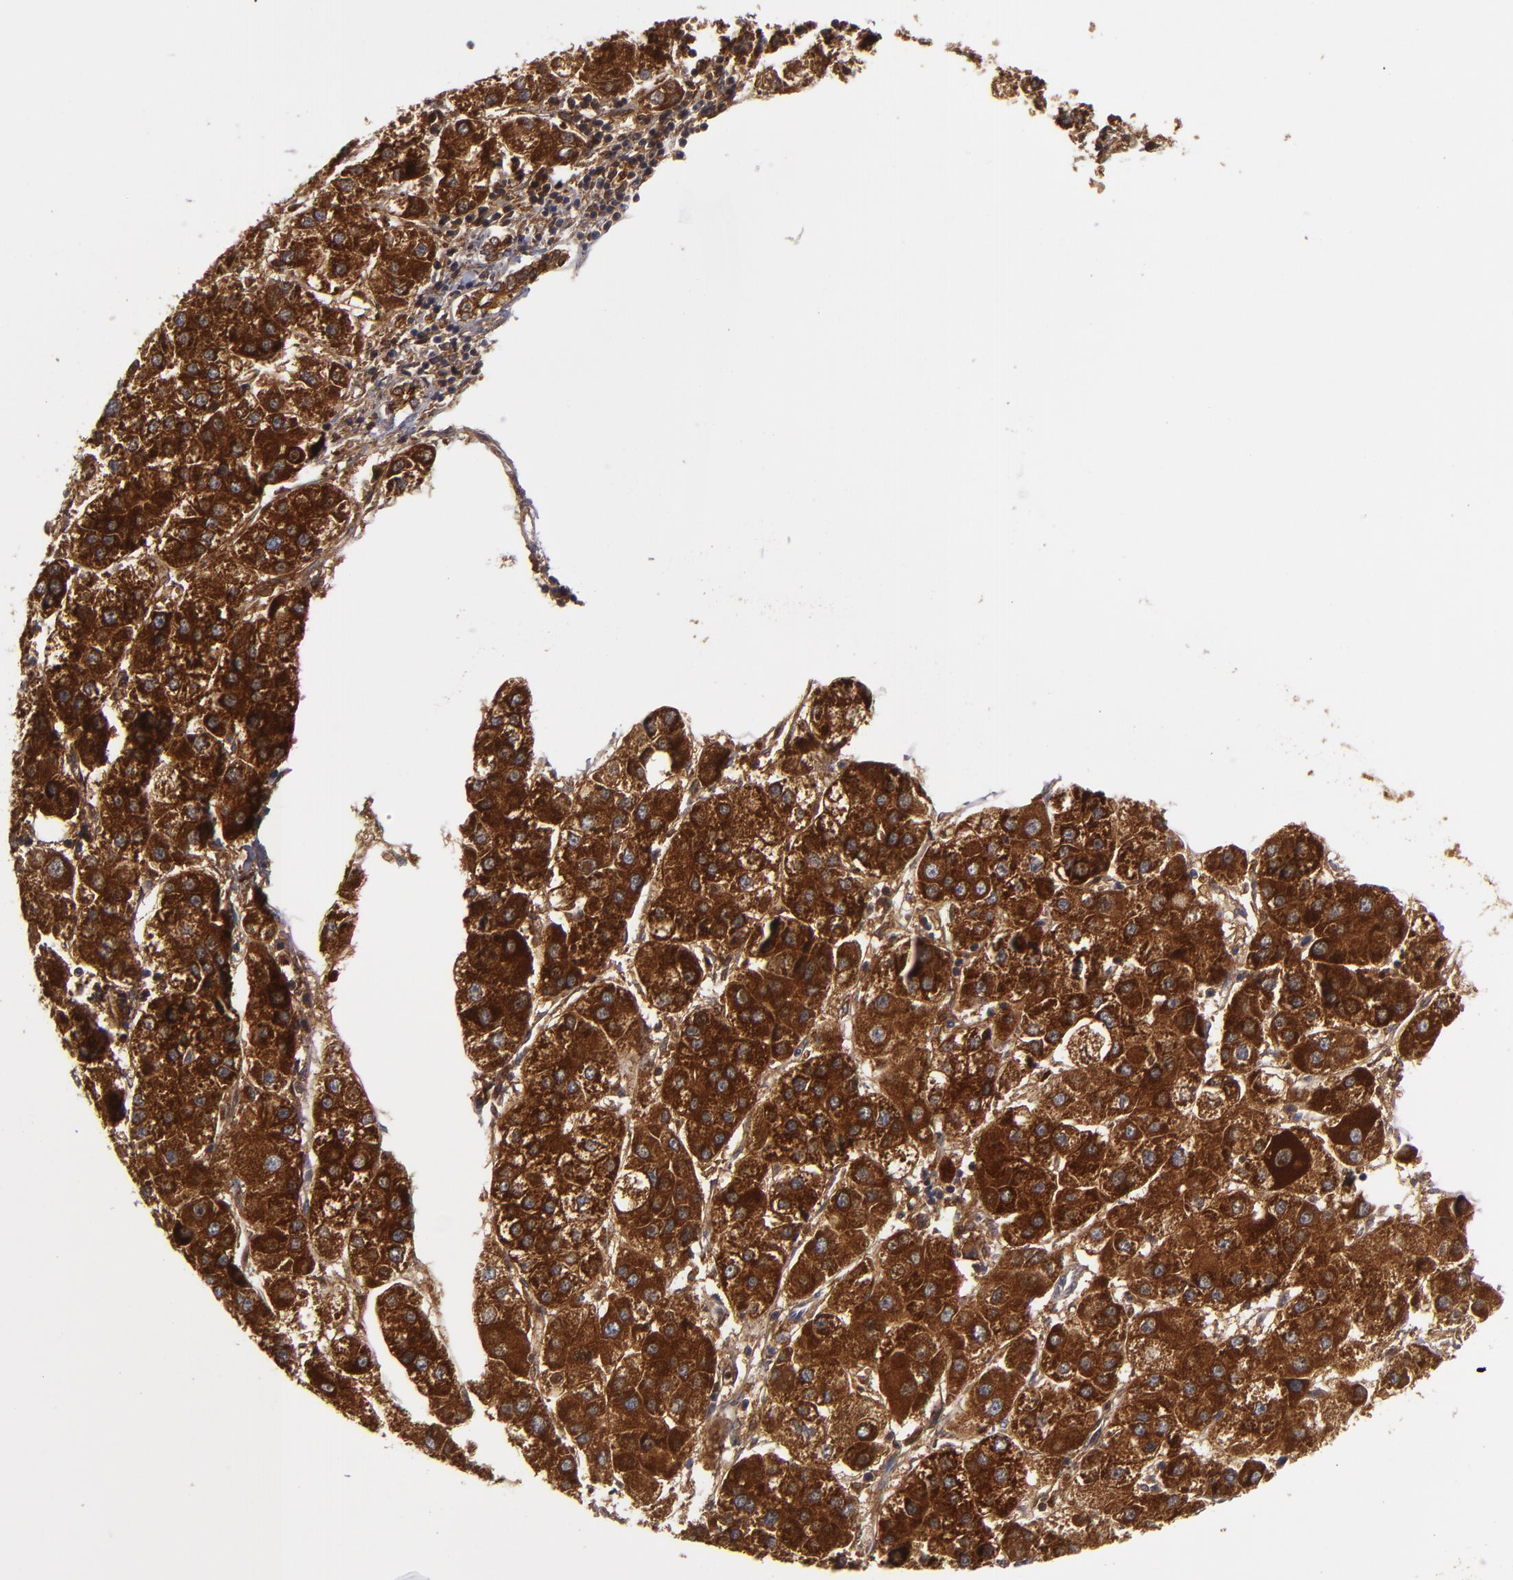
{"staining": {"intensity": "strong", "quantity": ">75%", "location": "cytoplasmic/membranous"}, "tissue": "liver cancer", "cell_type": "Tumor cells", "image_type": "cancer", "snomed": [{"axis": "morphology", "description": "Carcinoma, Hepatocellular, NOS"}, {"axis": "topography", "description": "Liver"}], "caption": "This photomicrograph reveals liver hepatocellular carcinoma stained with immunohistochemistry (IHC) to label a protein in brown. The cytoplasmic/membranous of tumor cells show strong positivity for the protein. Nuclei are counter-stained blue.", "gene": "ALCAM", "patient": {"sex": "female", "age": 85}}